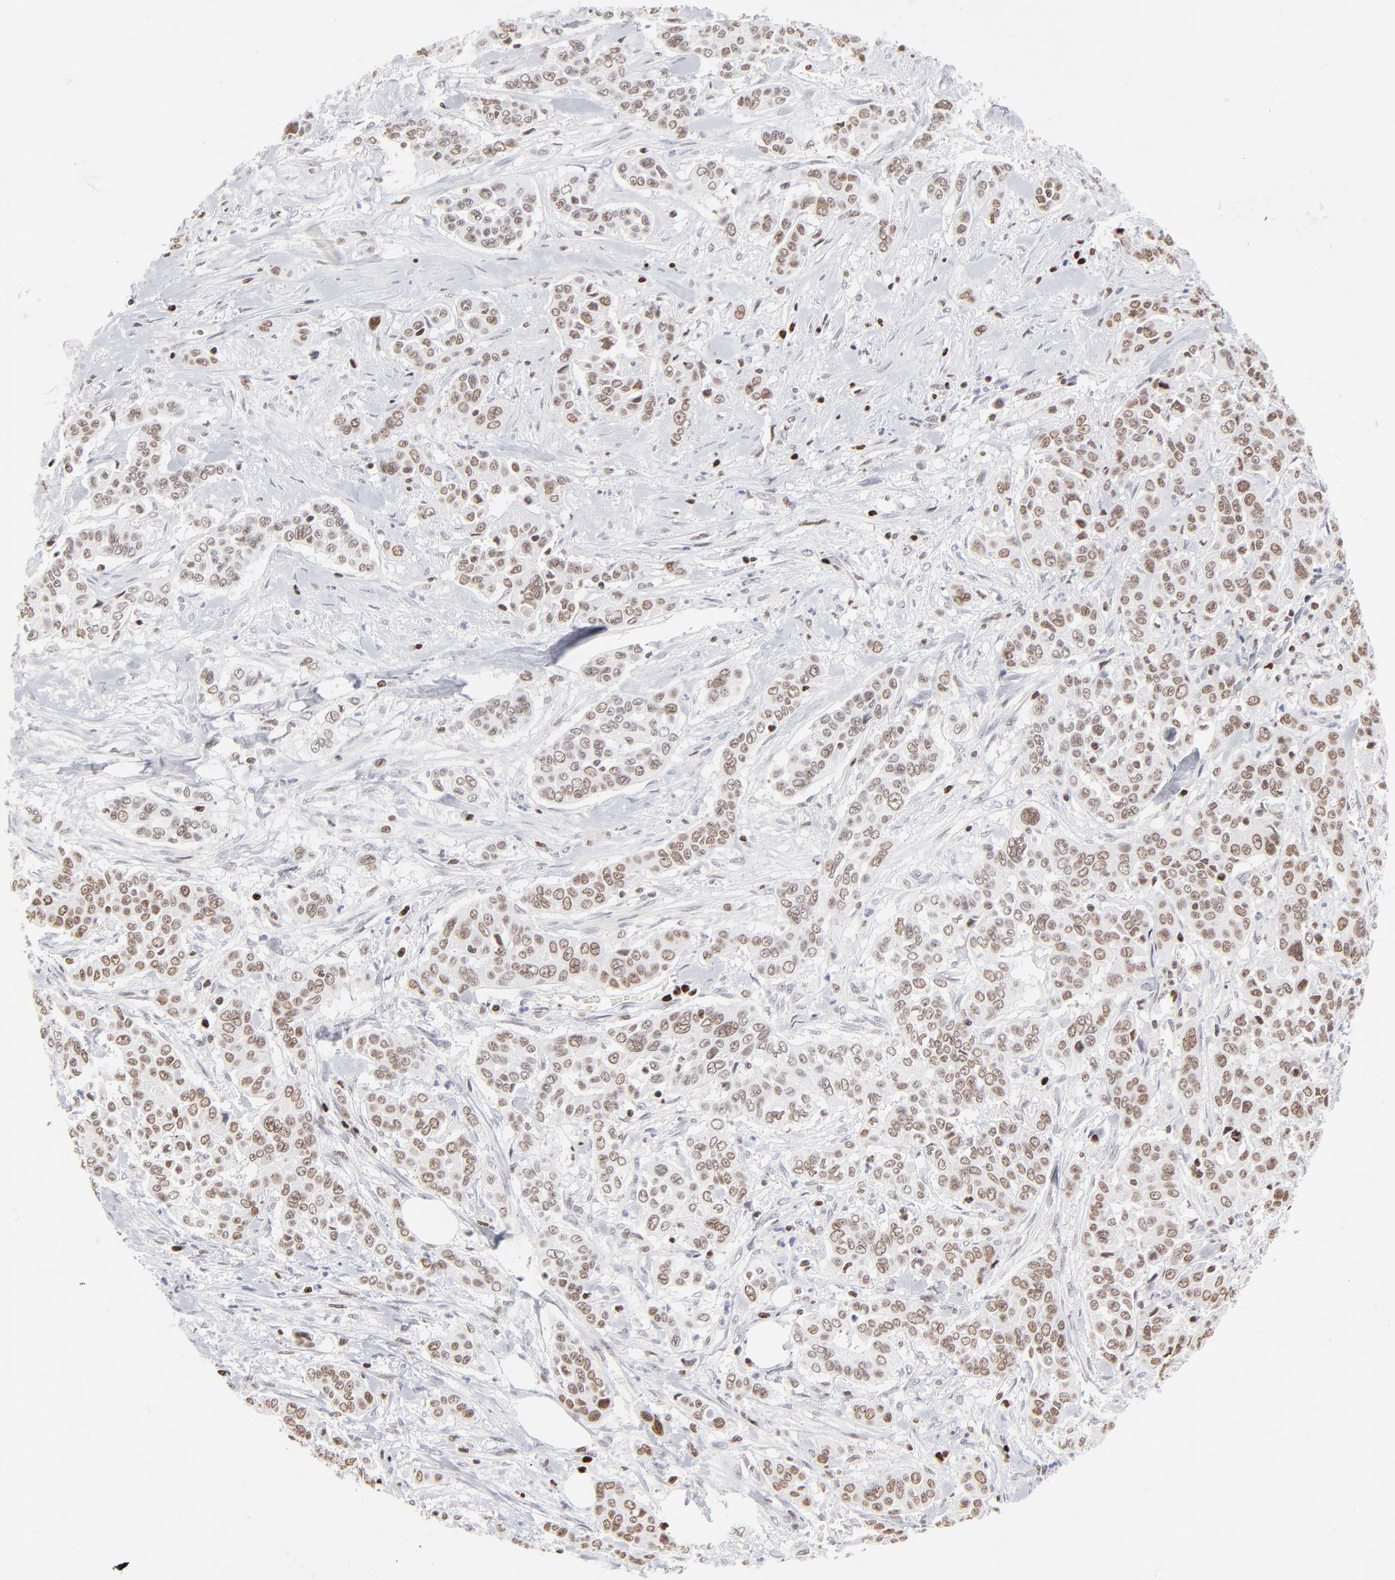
{"staining": {"intensity": "moderate", "quantity": ">75%", "location": "nuclear"}, "tissue": "pancreatic cancer", "cell_type": "Tumor cells", "image_type": "cancer", "snomed": [{"axis": "morphology", "description": "Adenocarcinoma, NOS"}, {"axis": "topography", "description": "Pancreas"}], "caption": "Tumor cells exhibit moderate nuclear expression in approximately >75% of cells in pancreatic cancer (adenocarcinoma).", "gene": "PARP1", "patient": {"sex": "female", "age": 52}}